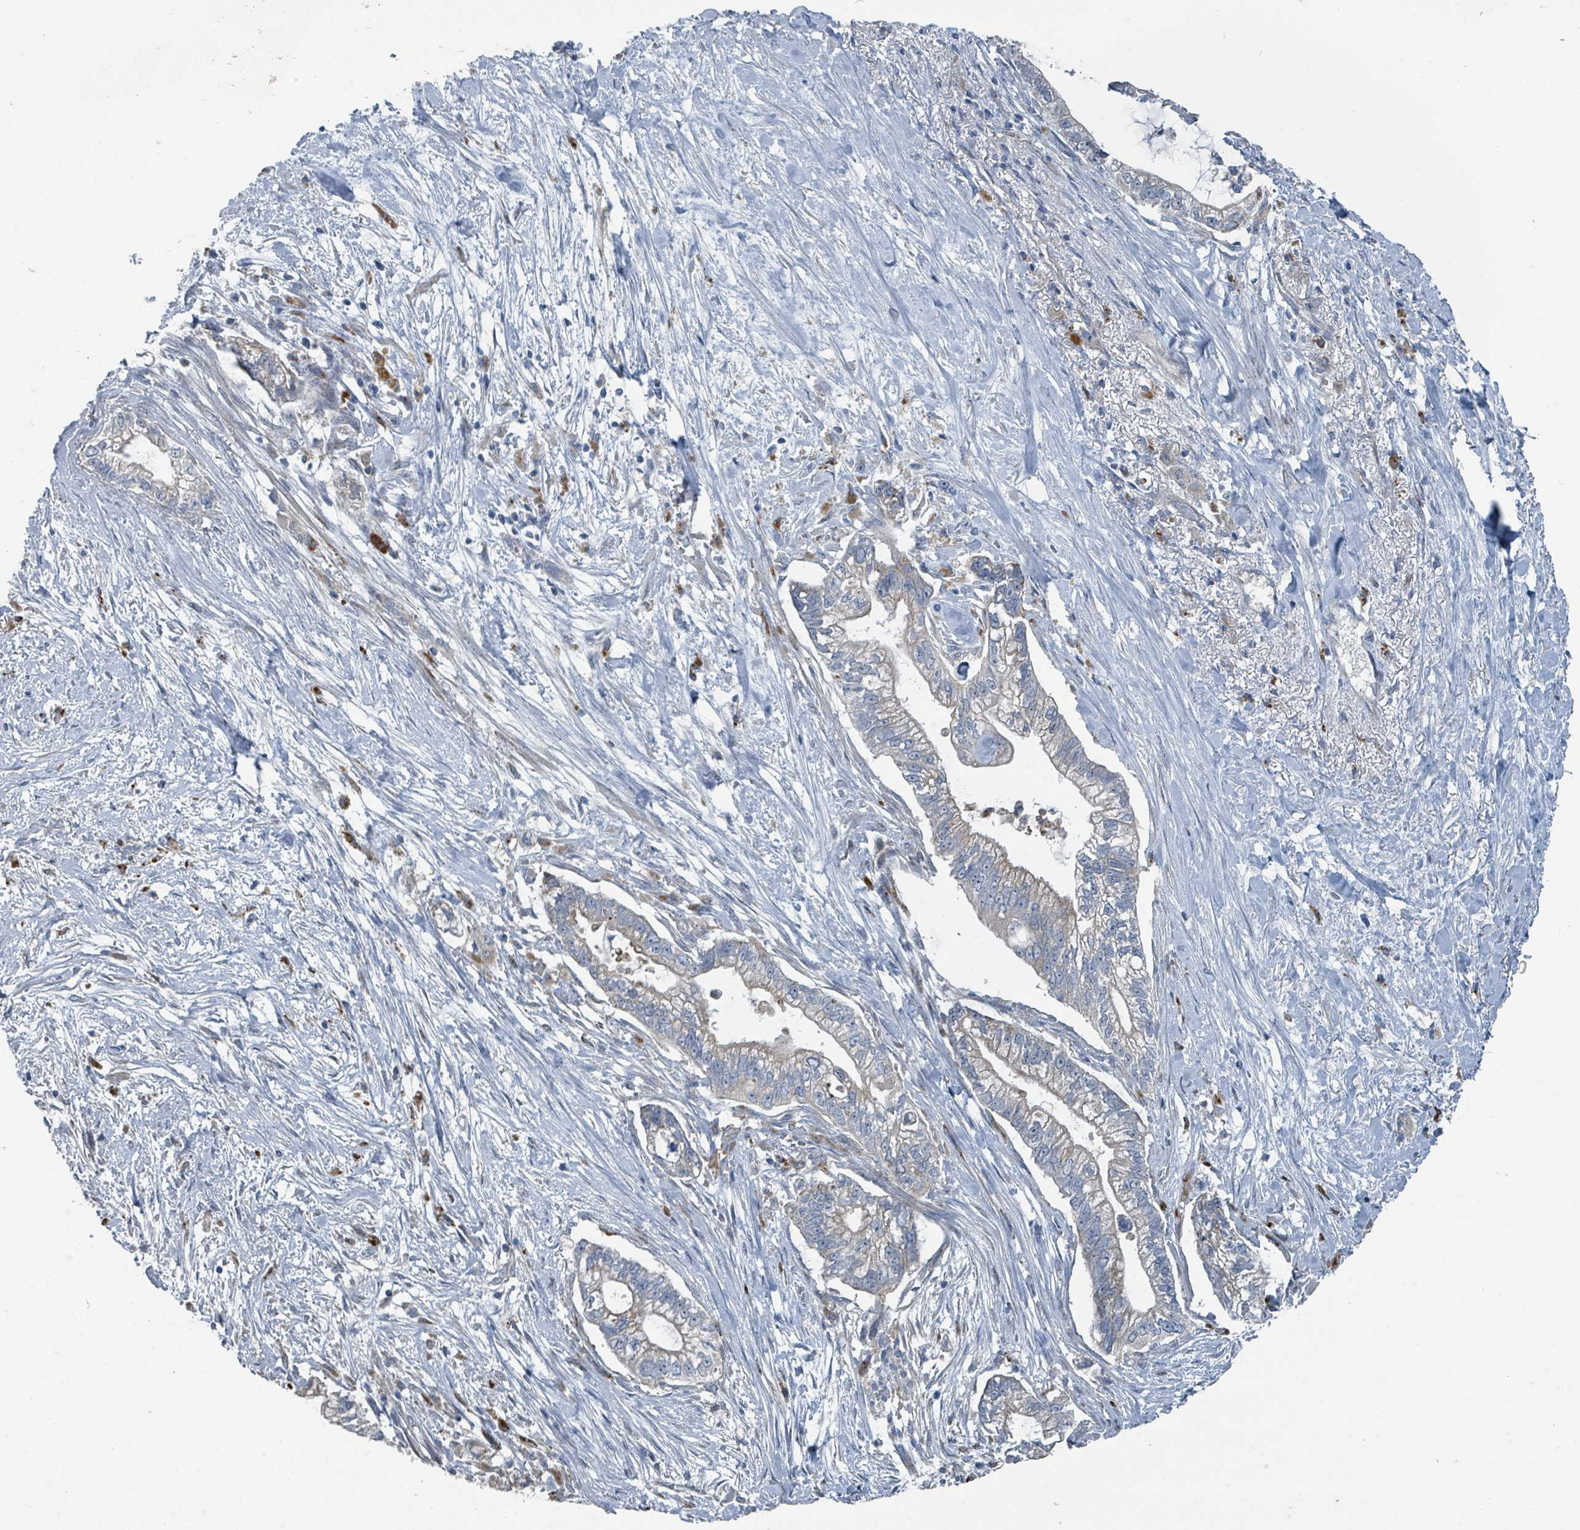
{"staining": {"intensity": "weak", "quantity": "25%-75%", "location": "cytoplasmic/membranous"}, "tissue": "pancreatic cancer", "cell_type": "Tumor cells", "image_type": "cancer", "snomed": [{"axis": "morphology", "description": "Adenocarcinoma, NOS"}, {"axis": "topography", "description": "Pancreas"}], "caption": "Pancreatic cancer (adenocarcinoma) stained for a protein shows weak cytoplasmic/membranous positivity in tumor cells. (IHC, brightfield microscopy, high magnification).", "gene": "DIPK2A", "patient": {"sex": "male", "age": 70}}